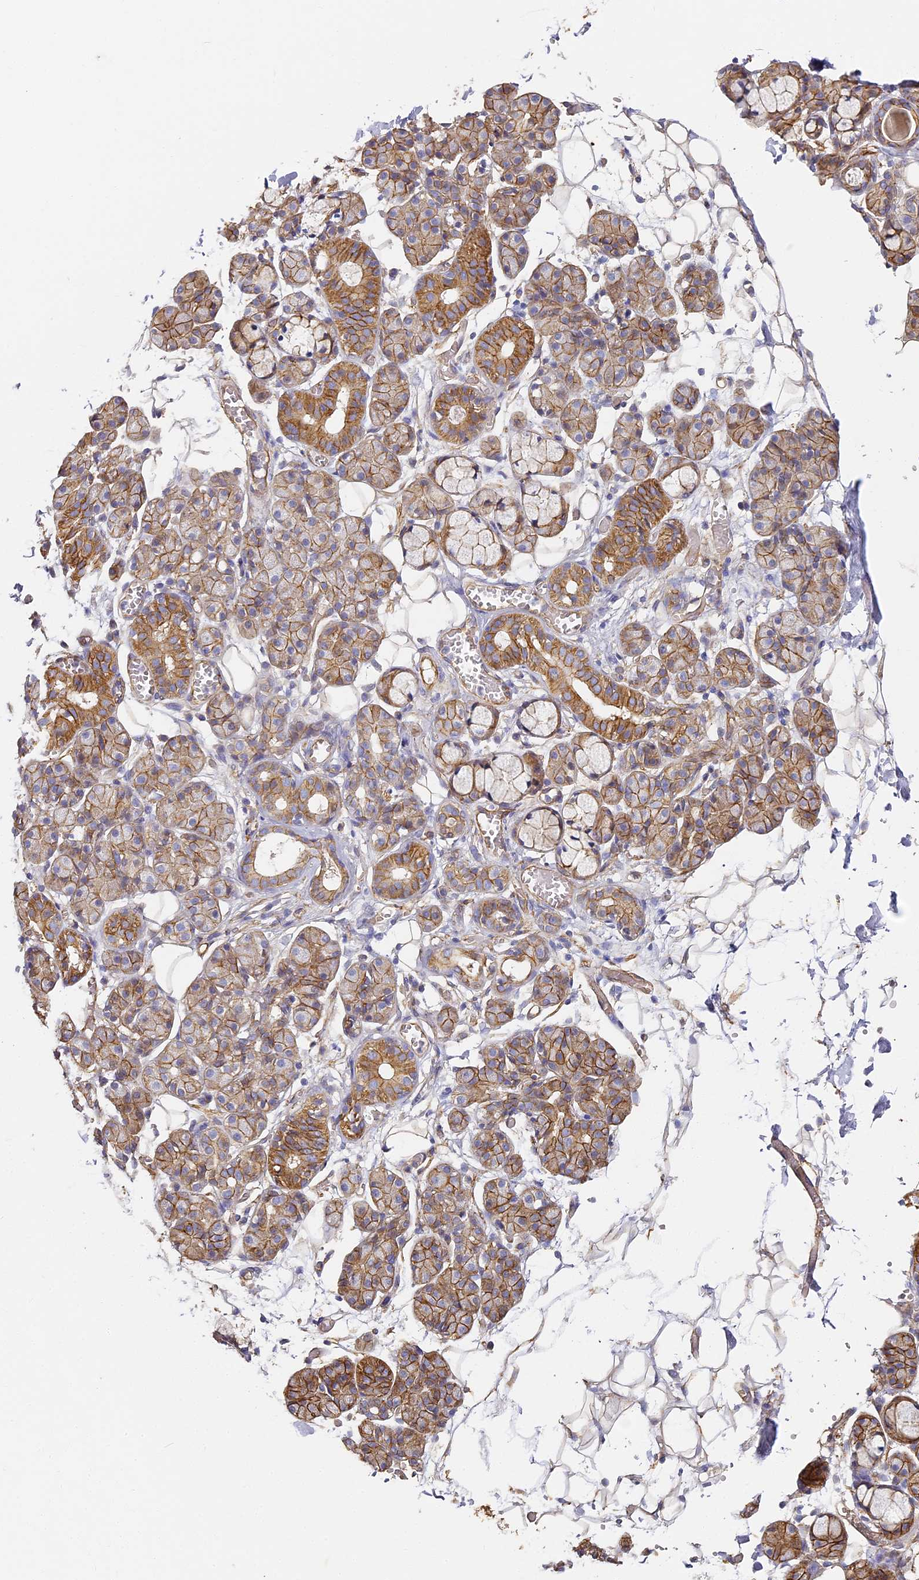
{"staining": {"intensity": "moderate", "quantity": "25%-75%", "location": "cytoplasmic/membranous"}, "tissue": "salivary gland", "cell_type": "Glandular cells", "image_type": "normal", "snomed": [{"axis": "morphology", "description": "Normal tissue, NOS"}, {"axis": "topography", "description": "Salivary gland"}], "caption": "Immunohistochemistry staining of unremarkable salivary gland, which exhibits medium levels of moderate cytoplasmic/membranous staining in about 25%-75% of glandular cells indicating moderate cytoplasmic/membranous protein expression. The staining was performed using DAB (3,3'-diaminobenzidine) (brown) for protein detection and nuclei were counterstained in hematoxylin (blue).", "gene": "CCDC30", "patient": {"sex": "male", "age": 63}}